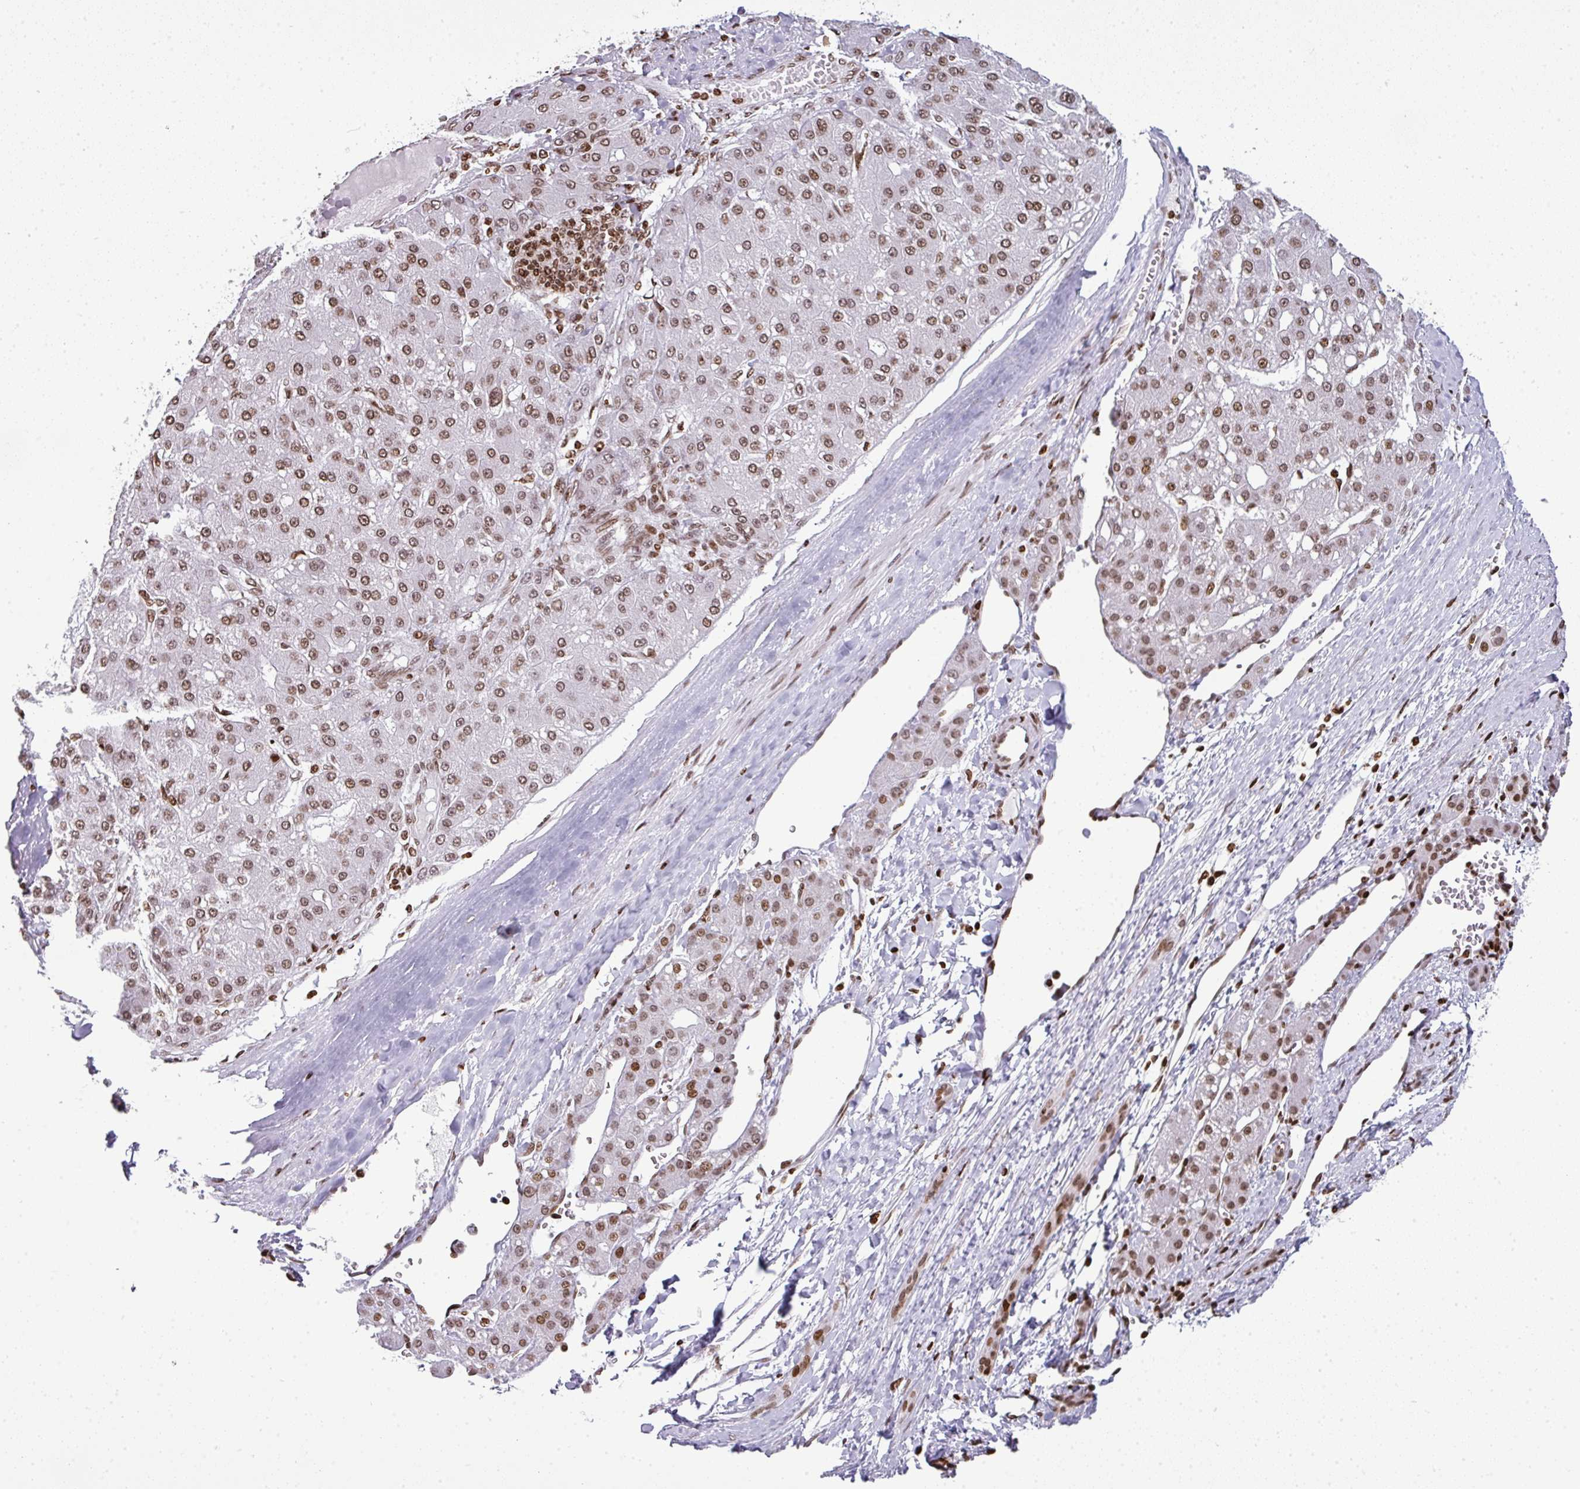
{"staining": {"intensity": "moderate", "quantity": ">75%", "location": "nuclear"}, "tissue": "liver cancer", "cell_type": "Tumor cells", "image_type": "cancer", "snomed": [{"axis": "morphology", "description": "Carcinoma, Hepatocellular, NOS"}, {"axis": "topography", "description": "Liver"}], "caption": "Protein staining of liver cancer (hepatocellular carcinoma) tissue displays moderate nuclear staining in approximately >75% of tumor cells. The protein of interest is shown in brown color, while the nuclei are stained blue.", "gene": "RASL11A", "patient": {"sex": "male", "age": 67}}